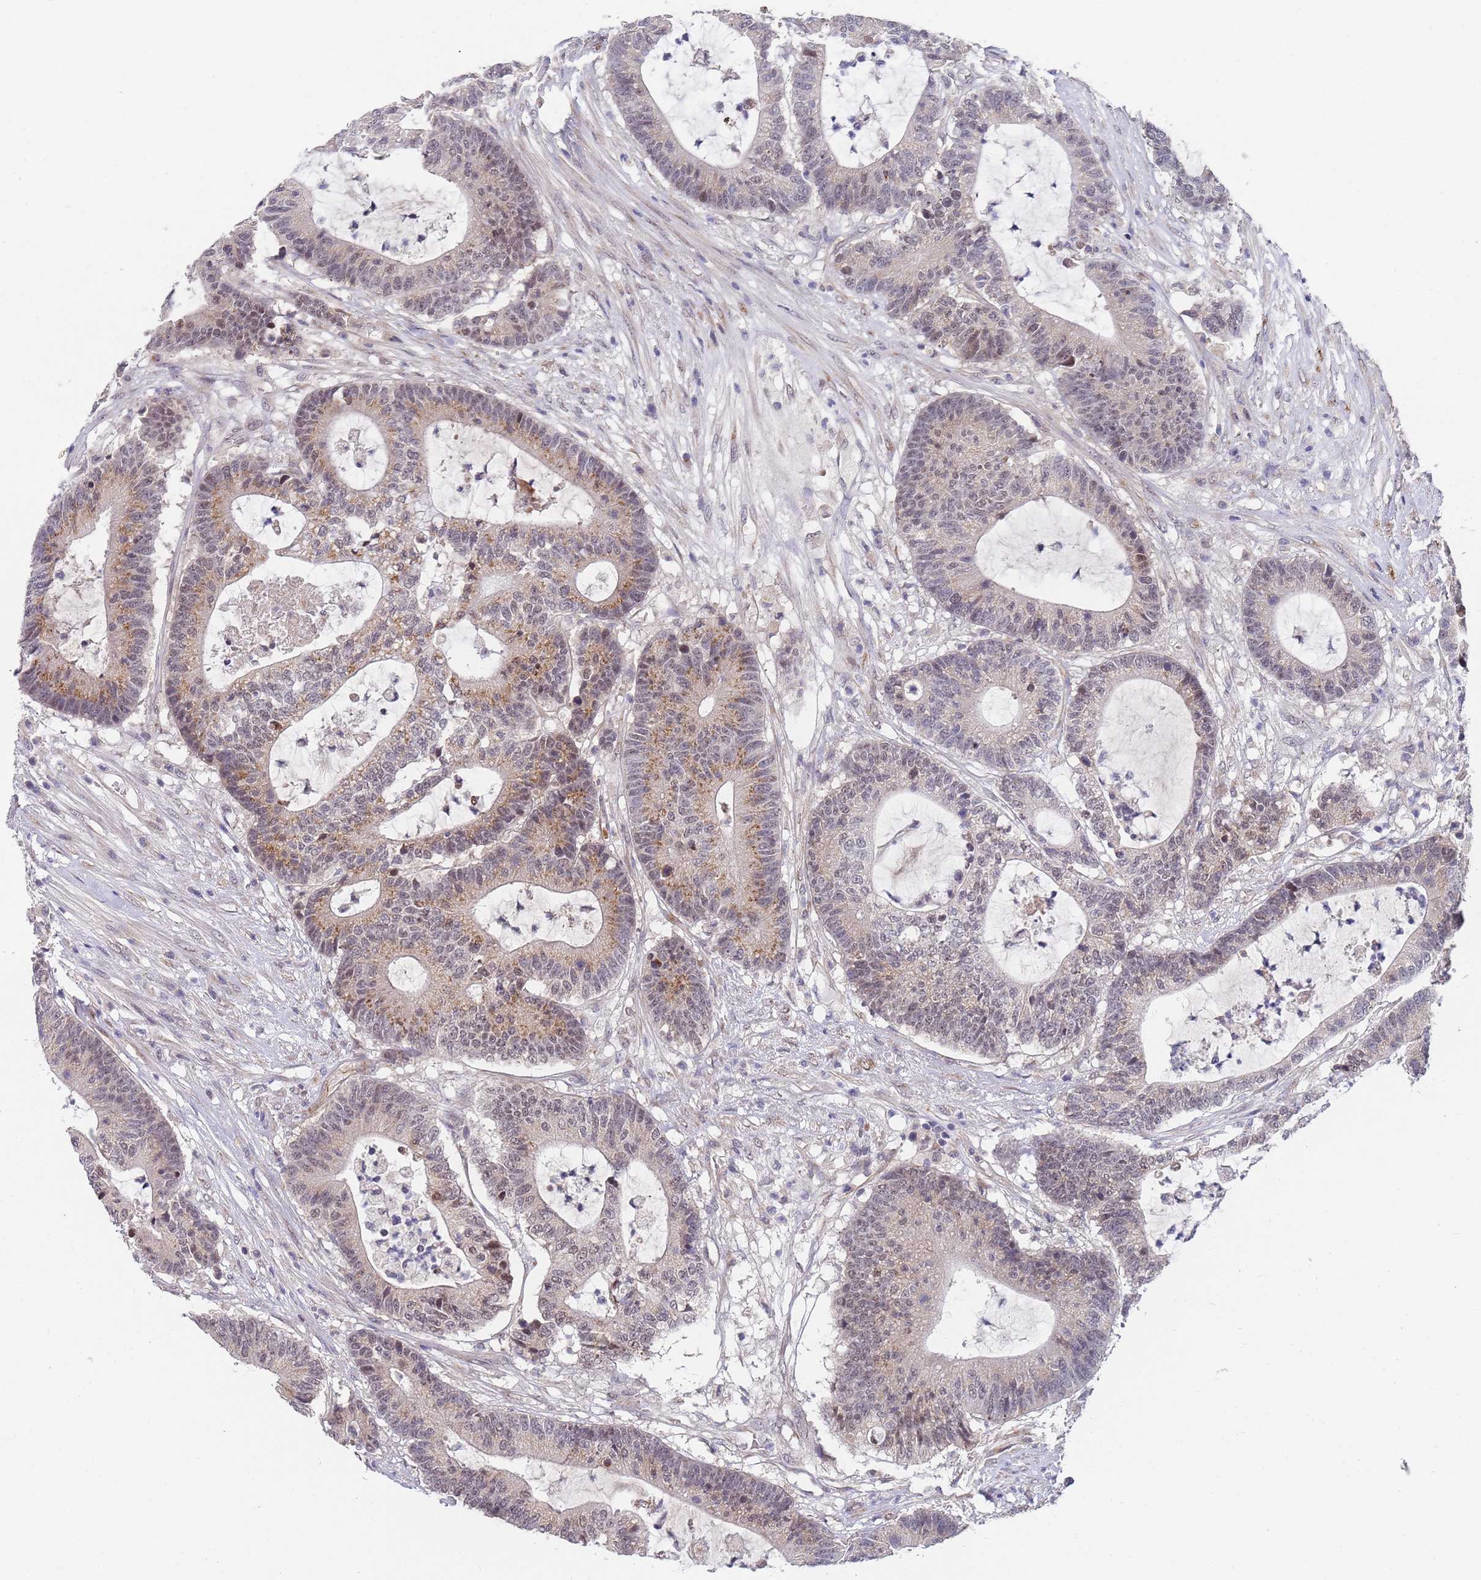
{"staining": {"intensity": "weak", "quantity": "<25%", "location": "cytoplasmic/membranous,nuclear"}, "tissue": "colorectal cancer", "cell_type": "Tumor cells", "image_type": "cancer", "snomed": [{"axis": "morphology", "description": "Adenocarcinoma, NOS"}, {"axis": "topography", "description": "Colon"}], "caption": "Histopathology image shows no significant protein positivity in tumor cells of colorectal adenocarcinoma. (Brightfield microscopy of DAB IHC at high magnification).", "gene": "B4GALT4", "patient": {"sex": "female", "age": 84}}